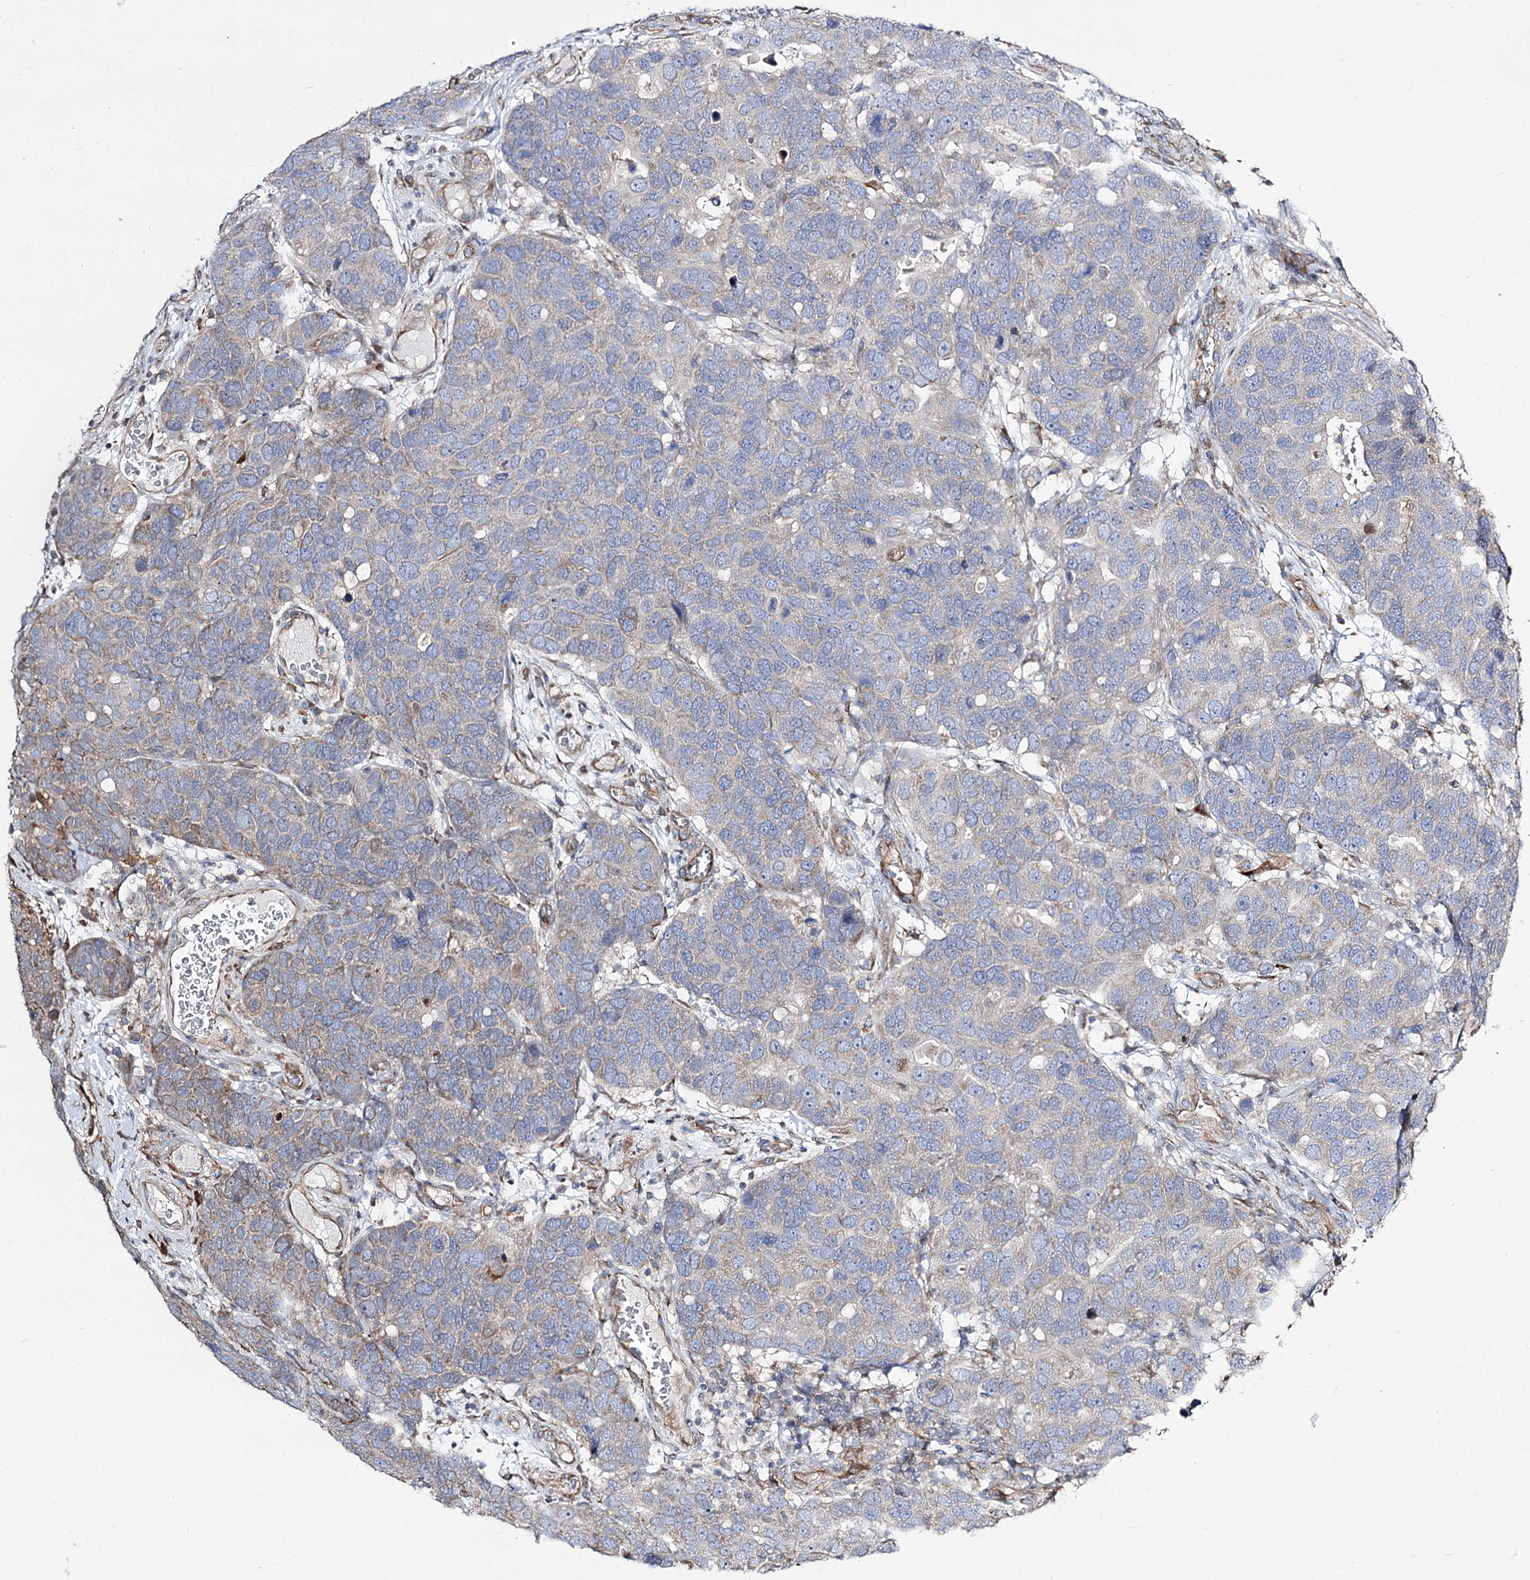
{"staining": {"intensity": "negative", "quantity": "none", "location": "none"}, "tissue": "breast cancer", "cell_type": "Tumor cells", "image_type": "cancer", "snomed": [{"axis": "morphology", "description": "Duct carcinoma"}, {"axis": "topography", "description": "Breast"}], "caption": "Tumor cells are negative for protein expression in human invasive ductal carcinoma (breast). Brightfield microscopy of immunohistochemistry (IHC) stained with DAB (3,3'-diaminobenzidine) (brown) and hematoxylin (blue), captured at high magnification.", "gene": "RMDN2", "patient": {"sex": "female", "age": 83}}